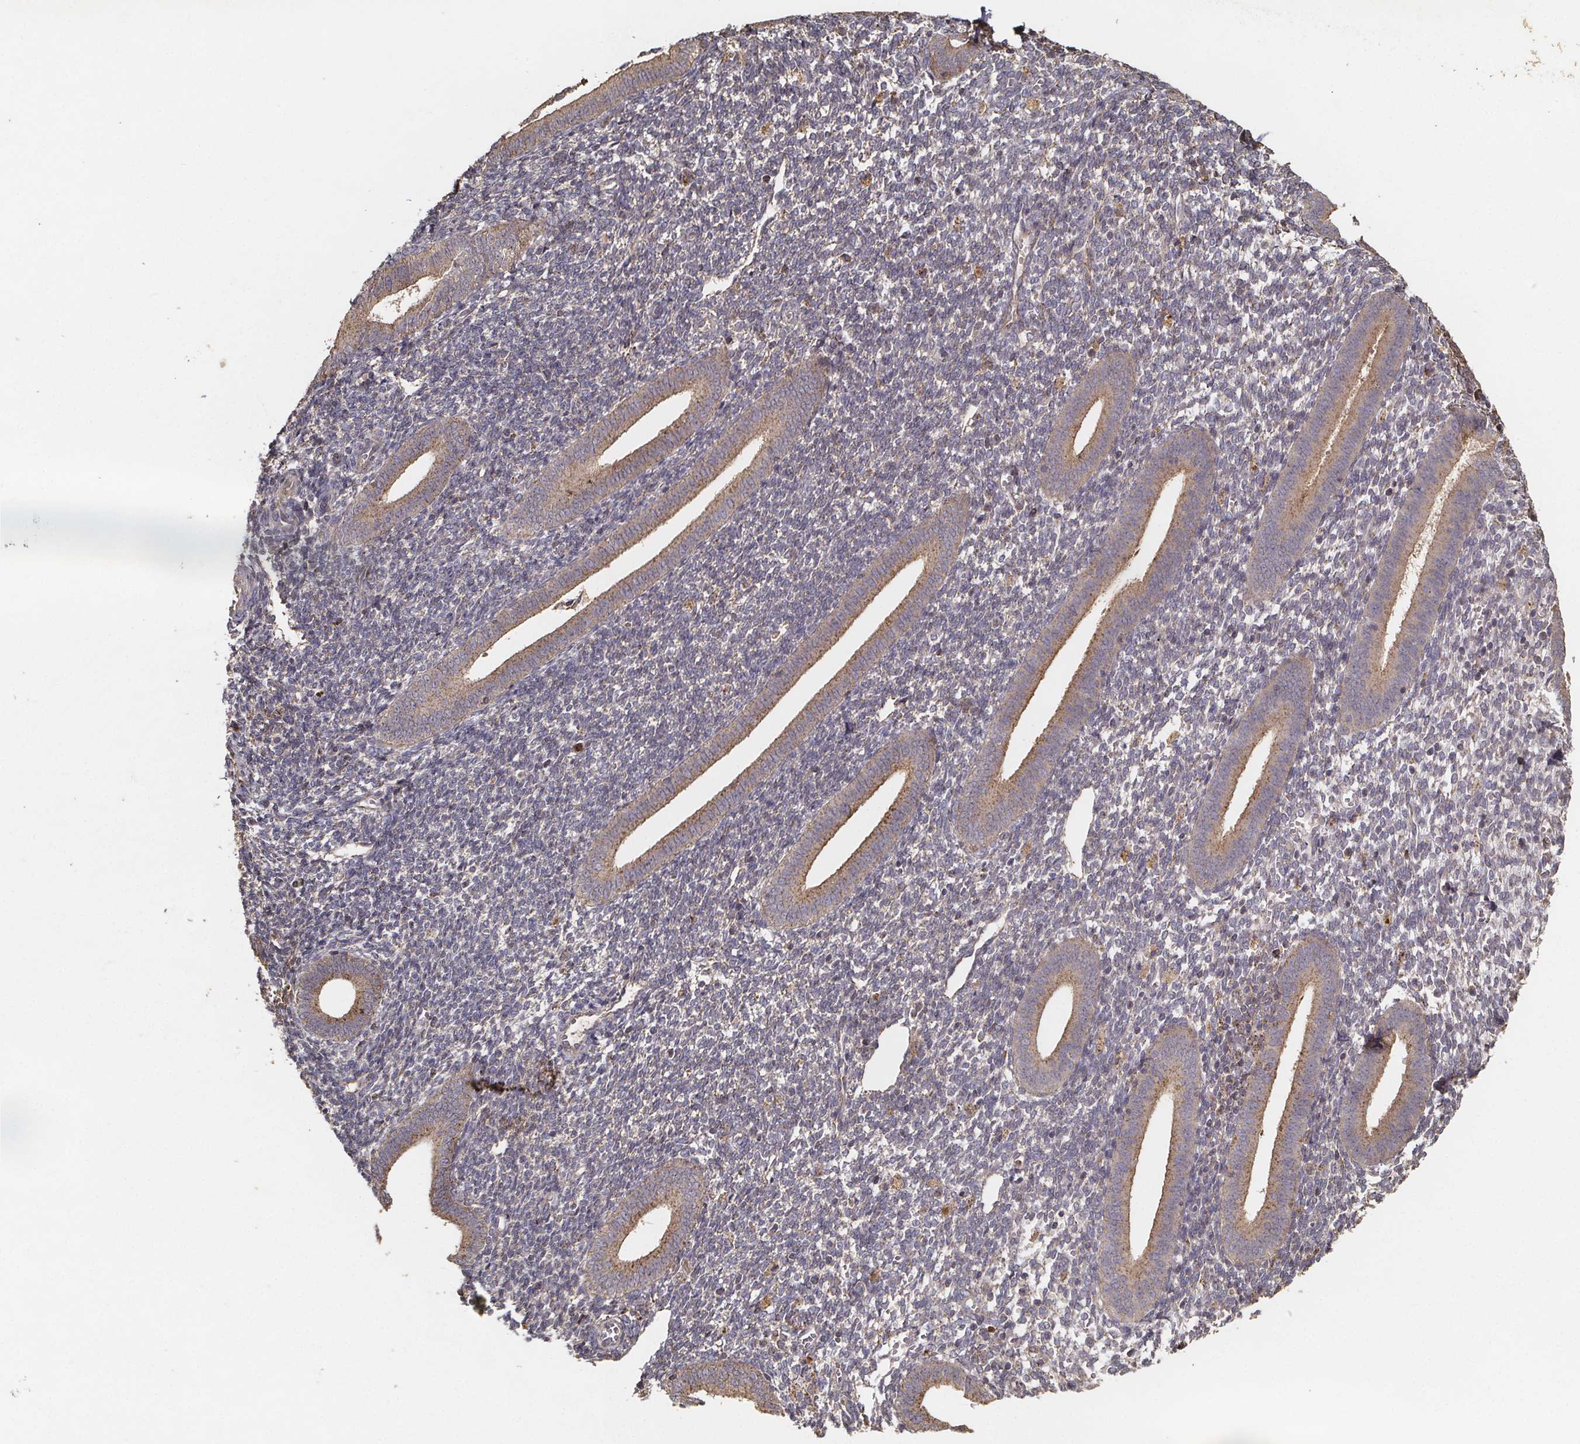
{"staining": {"intensity": "negative", "quantity": "none", "location": "none"}, "tissue": "endometrium", "cell_type": "Cells in endometrial stroma", "image_type": "normal", "snomed": [{"axis": "morphology", "description": "Normal tissue, NOS"}, {"axis": "topography", "description": "Endometrium"}], "caption": "Cells in endometrial stroma are negative for brown protein staining in unremarkable endometrium. Nuclei are stained in blue.", "gene": "ZNF879", "patient": {"sex": "female", "age": 25}}